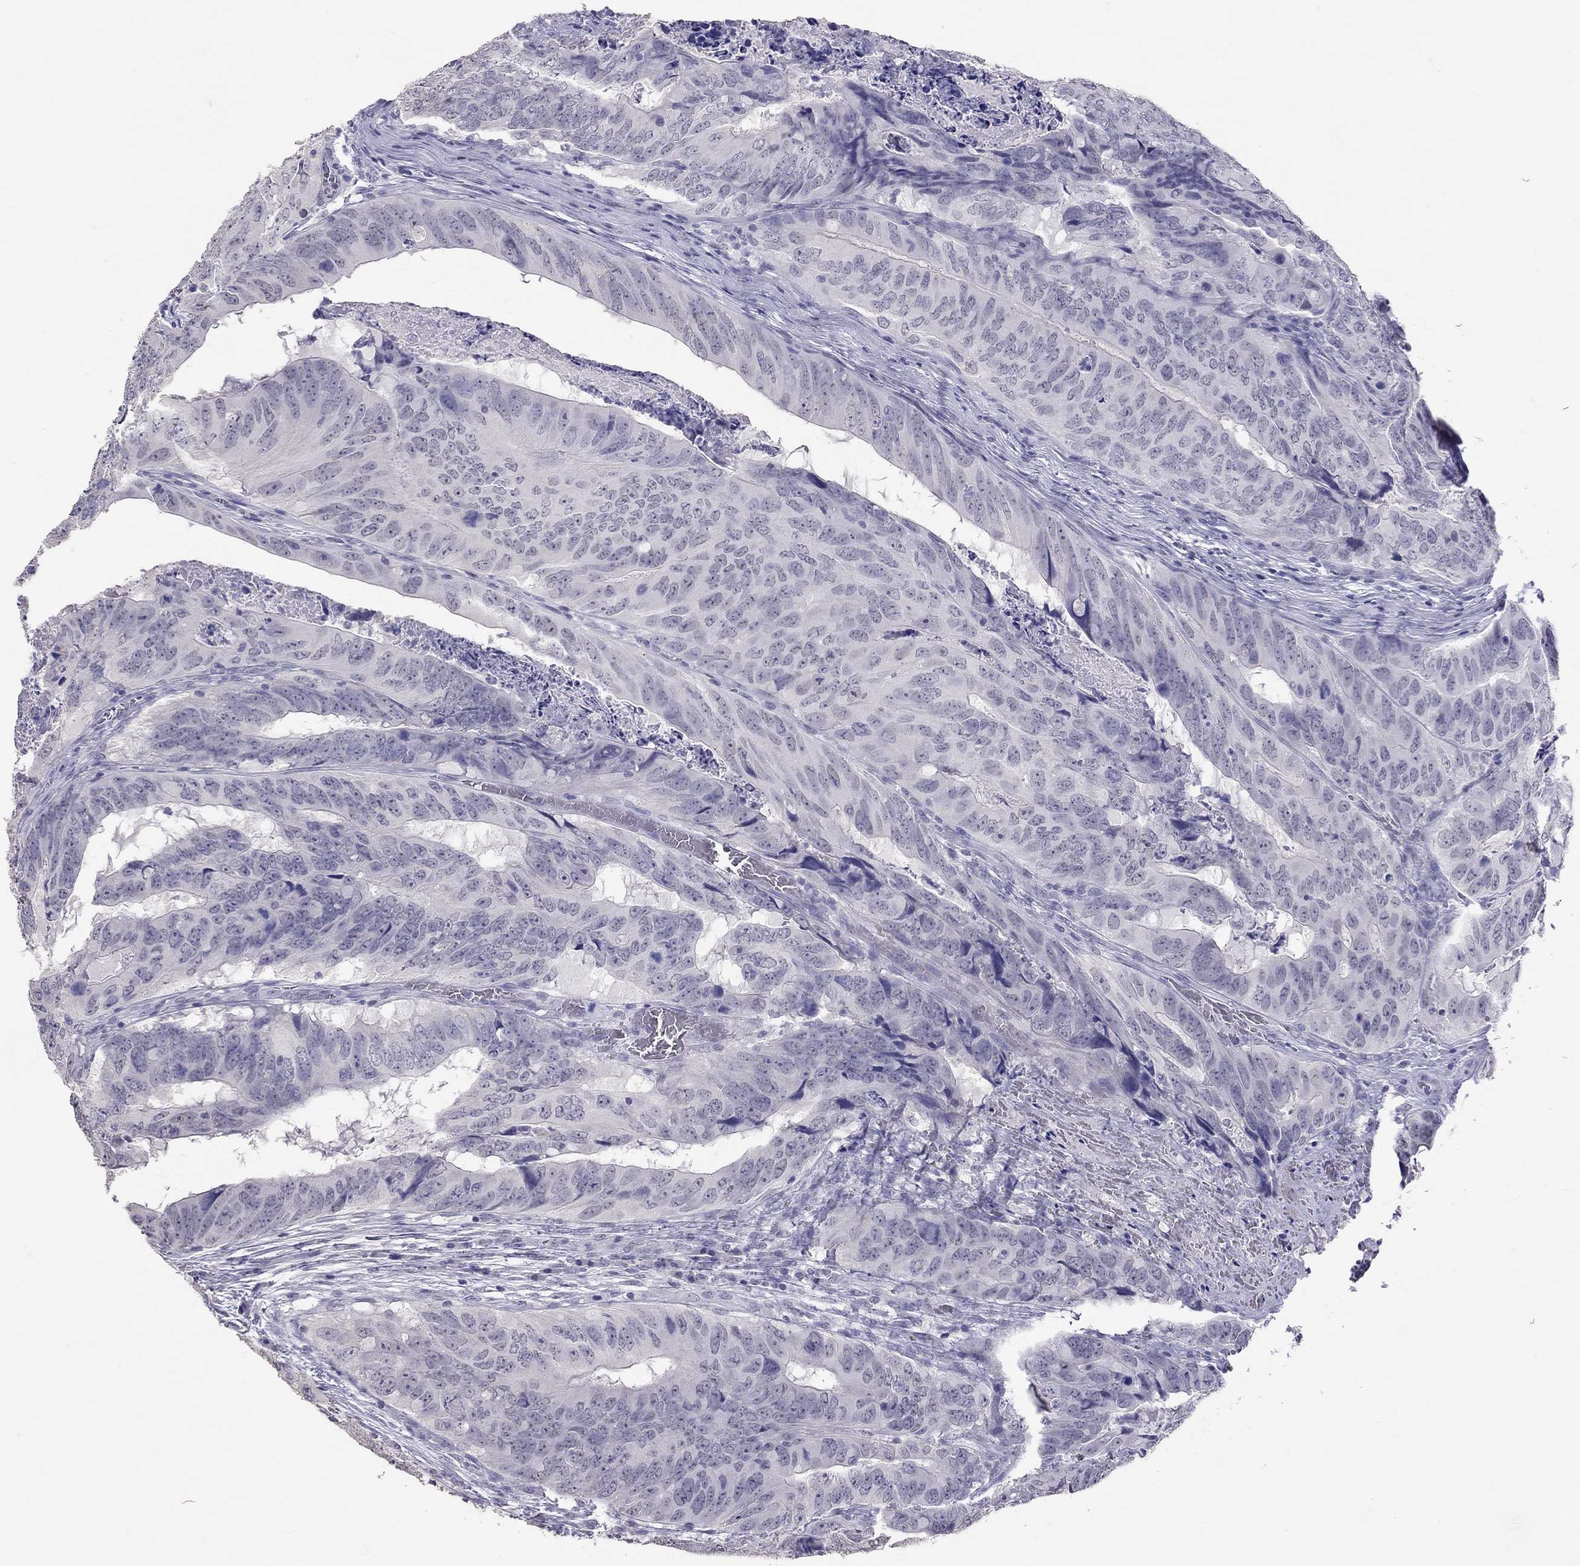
{"staining": {"intensity": "negative", "quantity": "none", "location": "none"}, "tissue": "colorectal cancer", "cell_type": "Tumor cells", "image_type": "cancer", "snomed": [{"axis": "morphology", "description": "Adenocarcinoma, NOS"}, {"axis": "topography", "description": "Colon"}], "caption": "An IHC image of adenocarcinoma (colorectal) is shown. There is no staining in tumor cells of adenocarcinoma (colorectal). (Immunohistochemistry, brightfield microscopy, high magnification).", "gene": "PSMB11", "patient": {"sex": "male", "age": 79}}